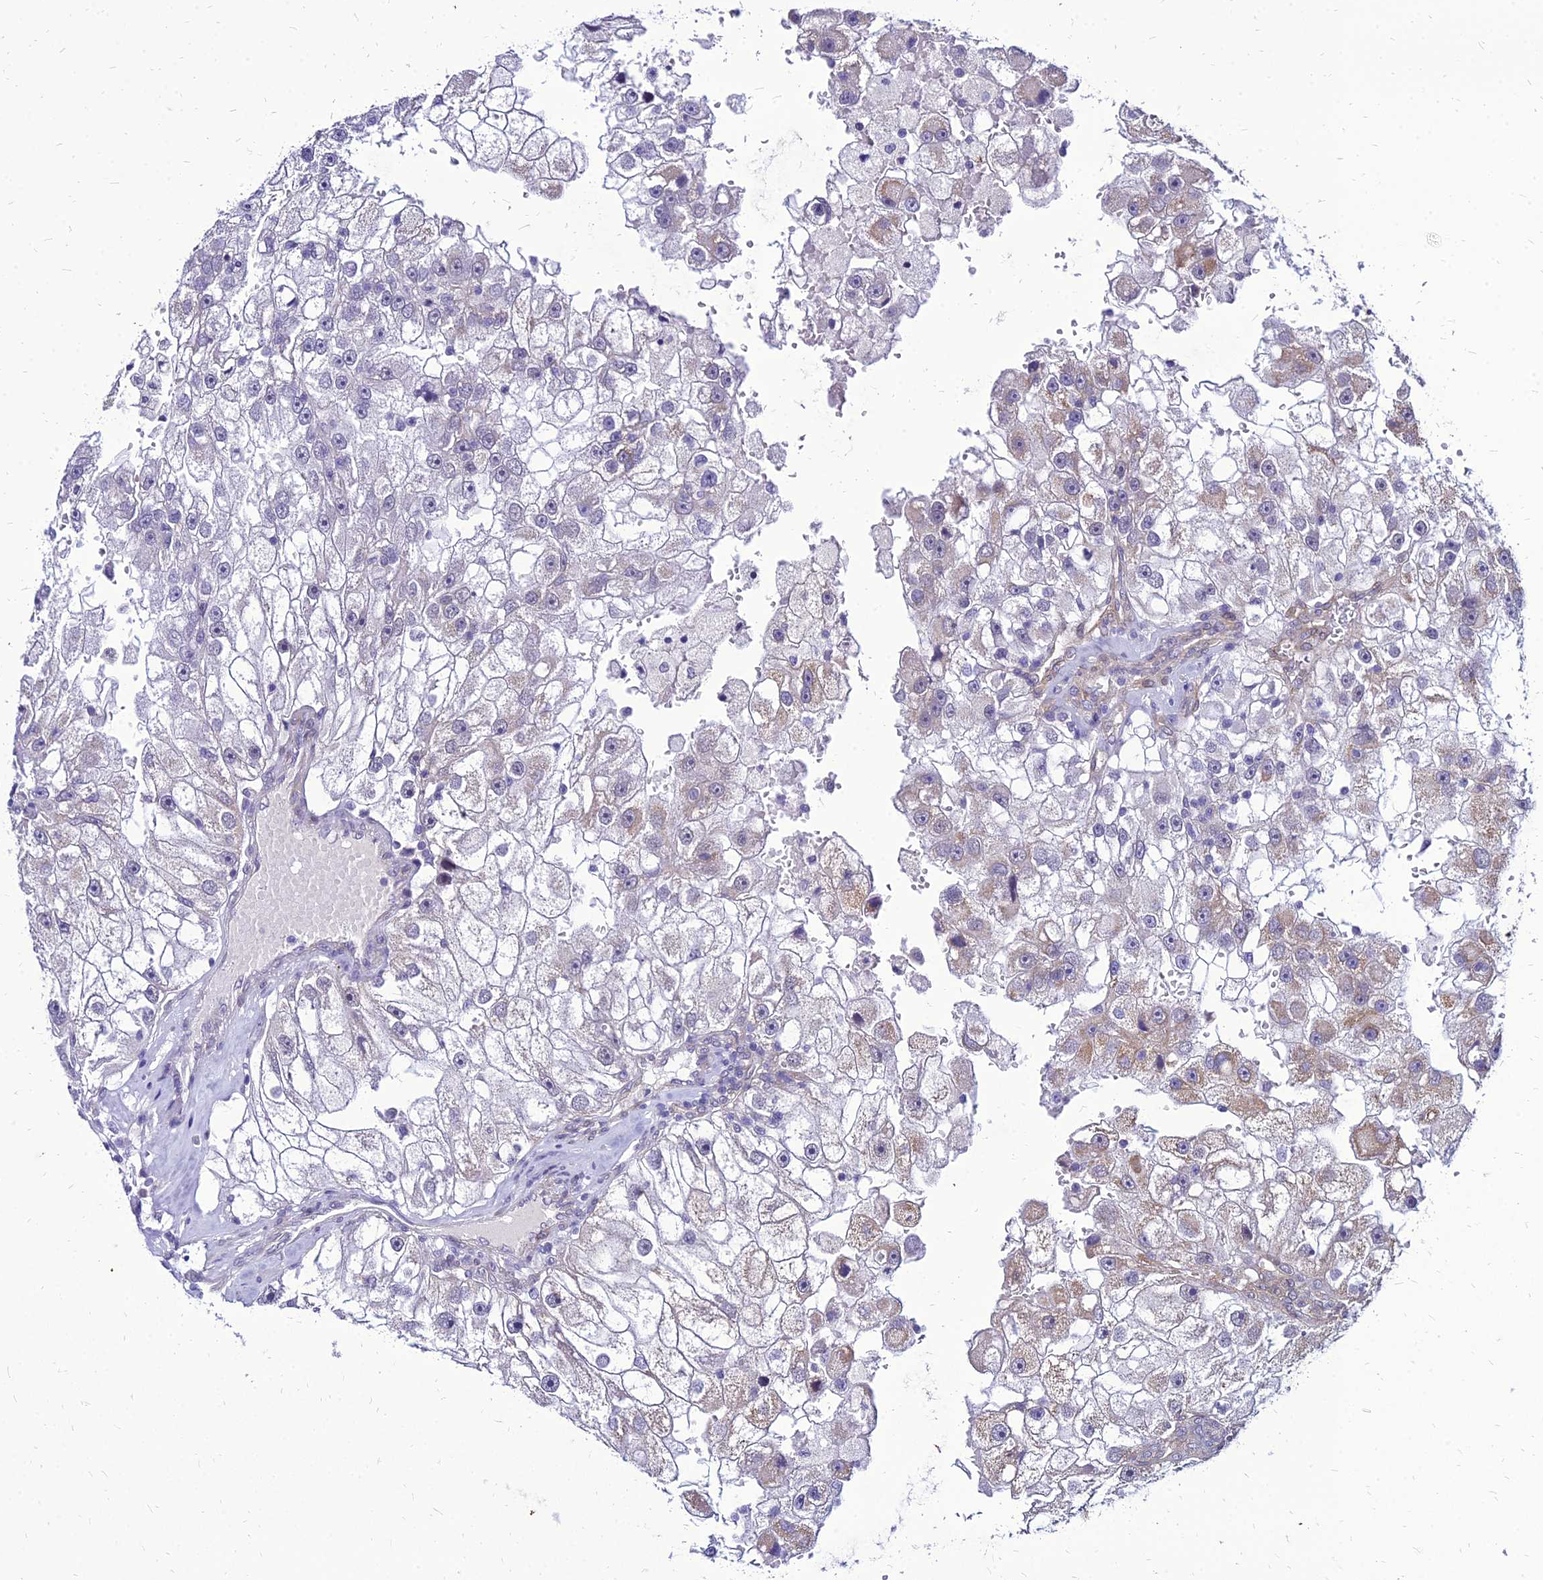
{"staining": {"intensity": "moderate", "quantity": "<25%", "location": "cytoplasmic/membranous"}, "tissue": "renal cancer", "cell_type": "Tumor cells", "image_type": "cancer", "snomed": [{"axis": "morphology", "description": "Adenocarcinoma, NOS"}, {"axis": "topography", "description": "Kidney"}], "caption": "Immunohistochemical staining of renal cancer (adenocarcinoma) displays low levels of moderate cytoplasmic/membranous positivity in approximately <25% of tumor cells.", "gene": "YEATS2", "patient": {"sex": "male", "age": 63}}